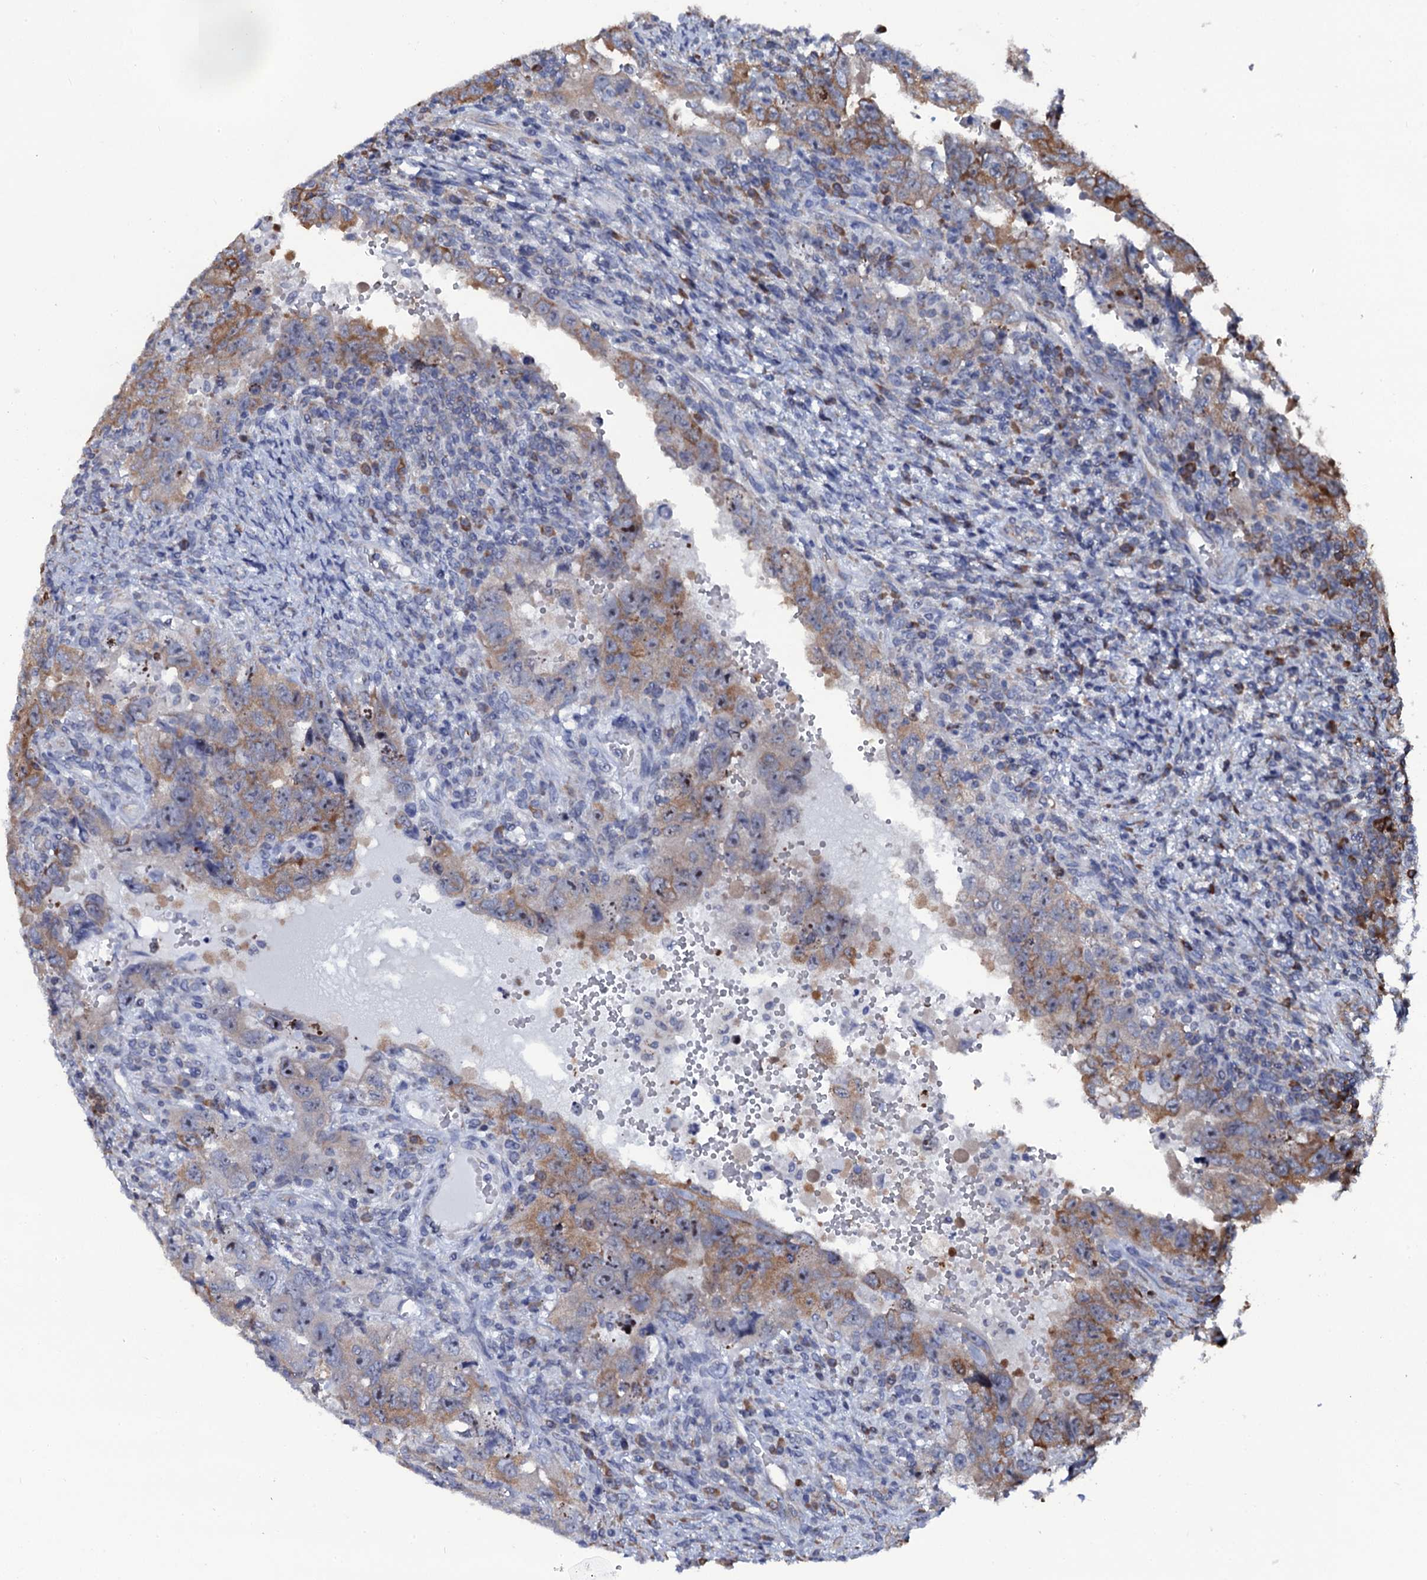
{"staining": {"intensity": "moderate", "quantity": "25%-75%", "location": "cytoplasmic/membranous"}, "tissue": "testis cancer", "cell_type": "Tumor cells", "image_type": "cancer", "snomed": [{"axis": "morphology", "description": "Carcinoma, Embryonal, NOS"}, {"axis": "topography", "description": "Testis"}], "caption": "Testis embryonal carcinoma tissue exhibits moderate cytoplasmic/membranous positivity in approximately 25%-75% of tumor cells (IHC, brightfield microscopy, high magnification).", "gene": "SPTY2D1", "patient": {"sex": "male", "age": 26}}